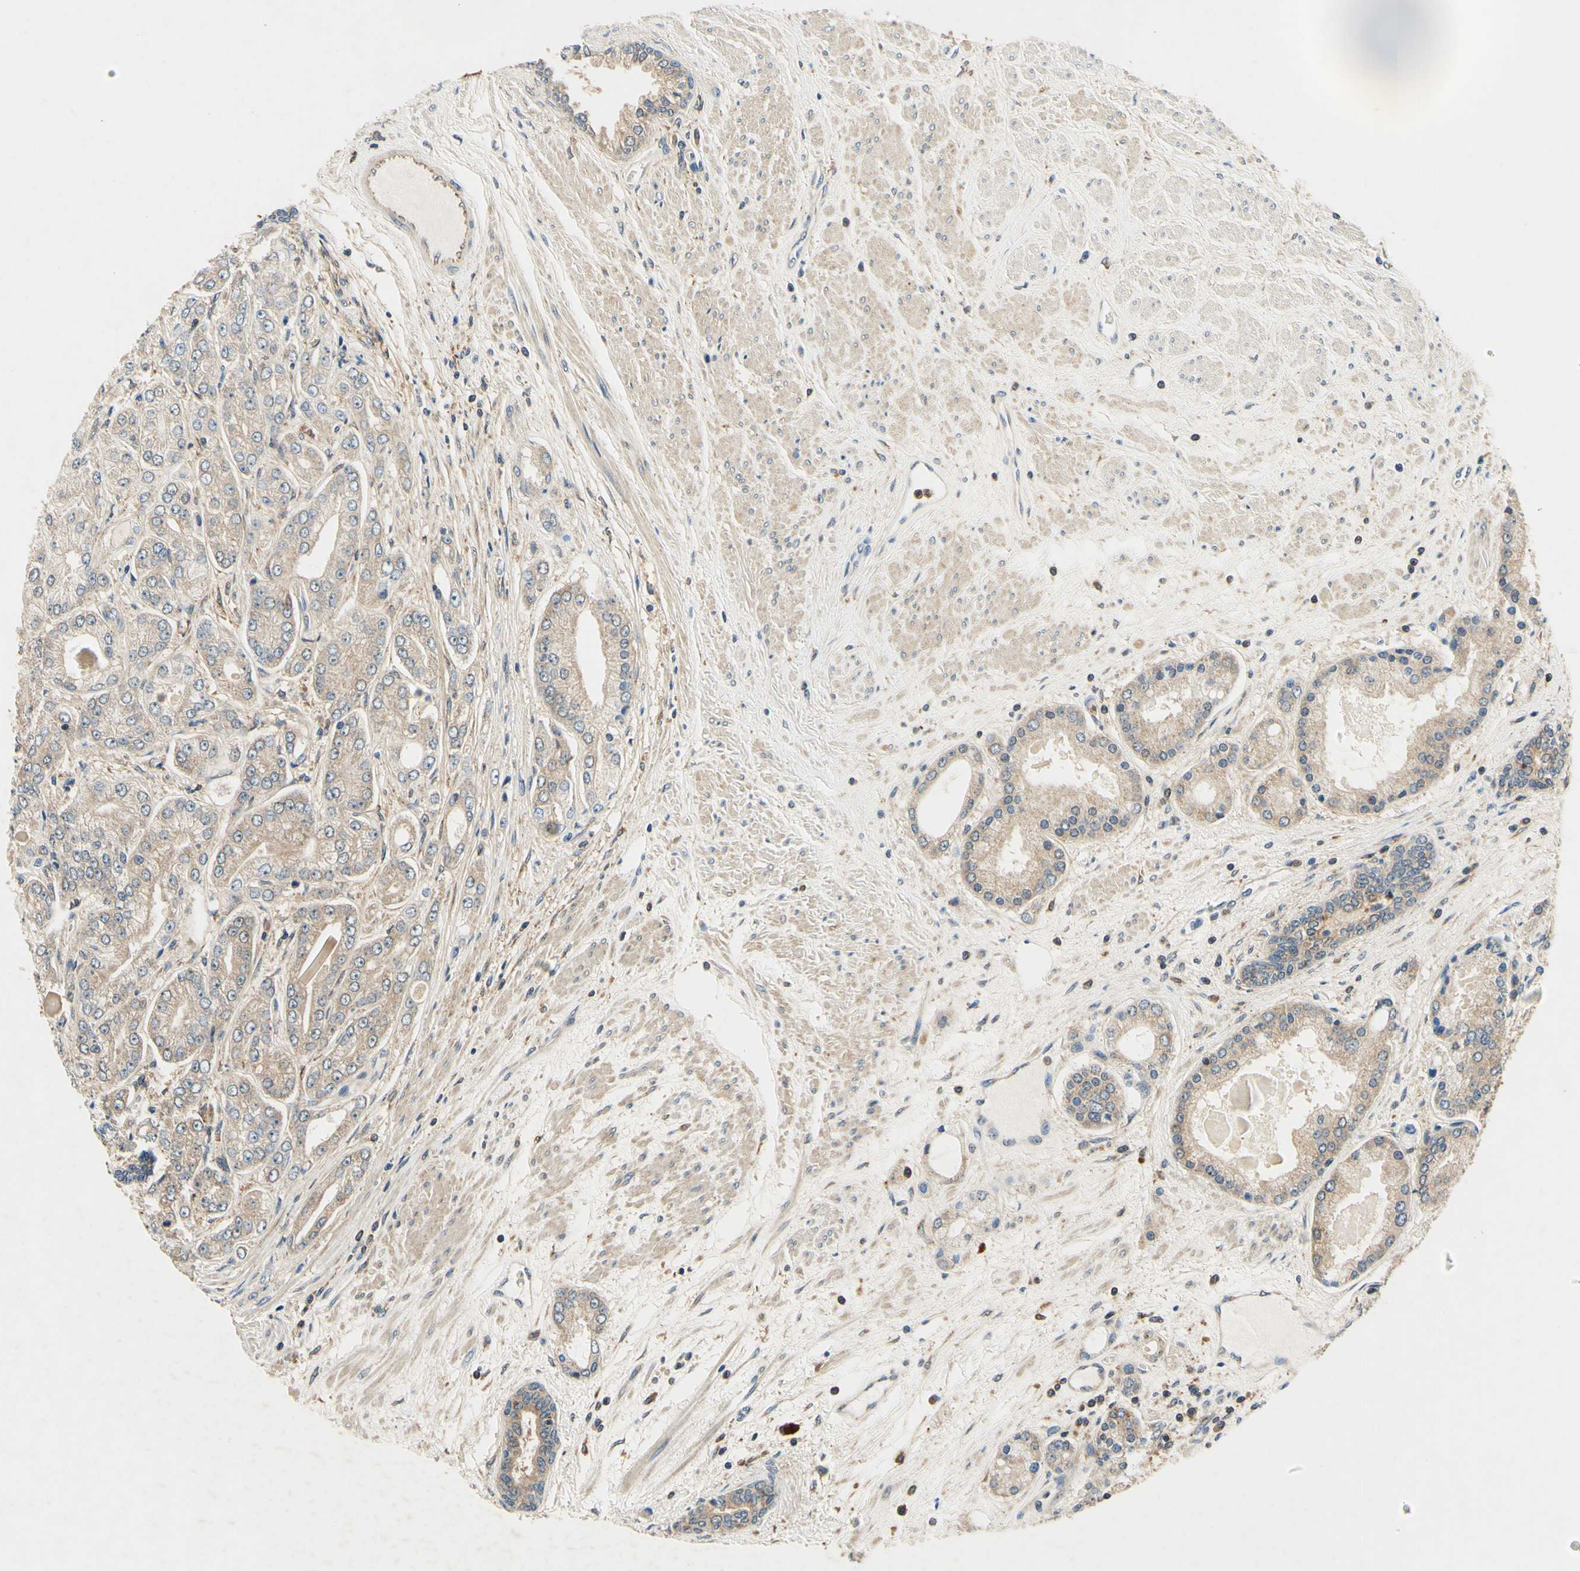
{"staining": {"intensity": "weak", "quantity": "25%-75%", "location": "cytoplasmic/membranous"}, "tissue": "prostate cancer", "cell_type": "Tumor cells", "image_type": "cancer", "snomed": [{"axis": "morphology", "description": "Adenocarcinoma, High grade"}, {"axis": "topography", "description": "Prostate"}], "caption": "IHC of prostate adenocarcinoma (high-grade) shows low levels of weak cytoplasmic/membranous positivity in approximately 25%-75% of tumor cells.", "gene": "PLA2G4A", "patient": {"sex": "male", "age": 59}}